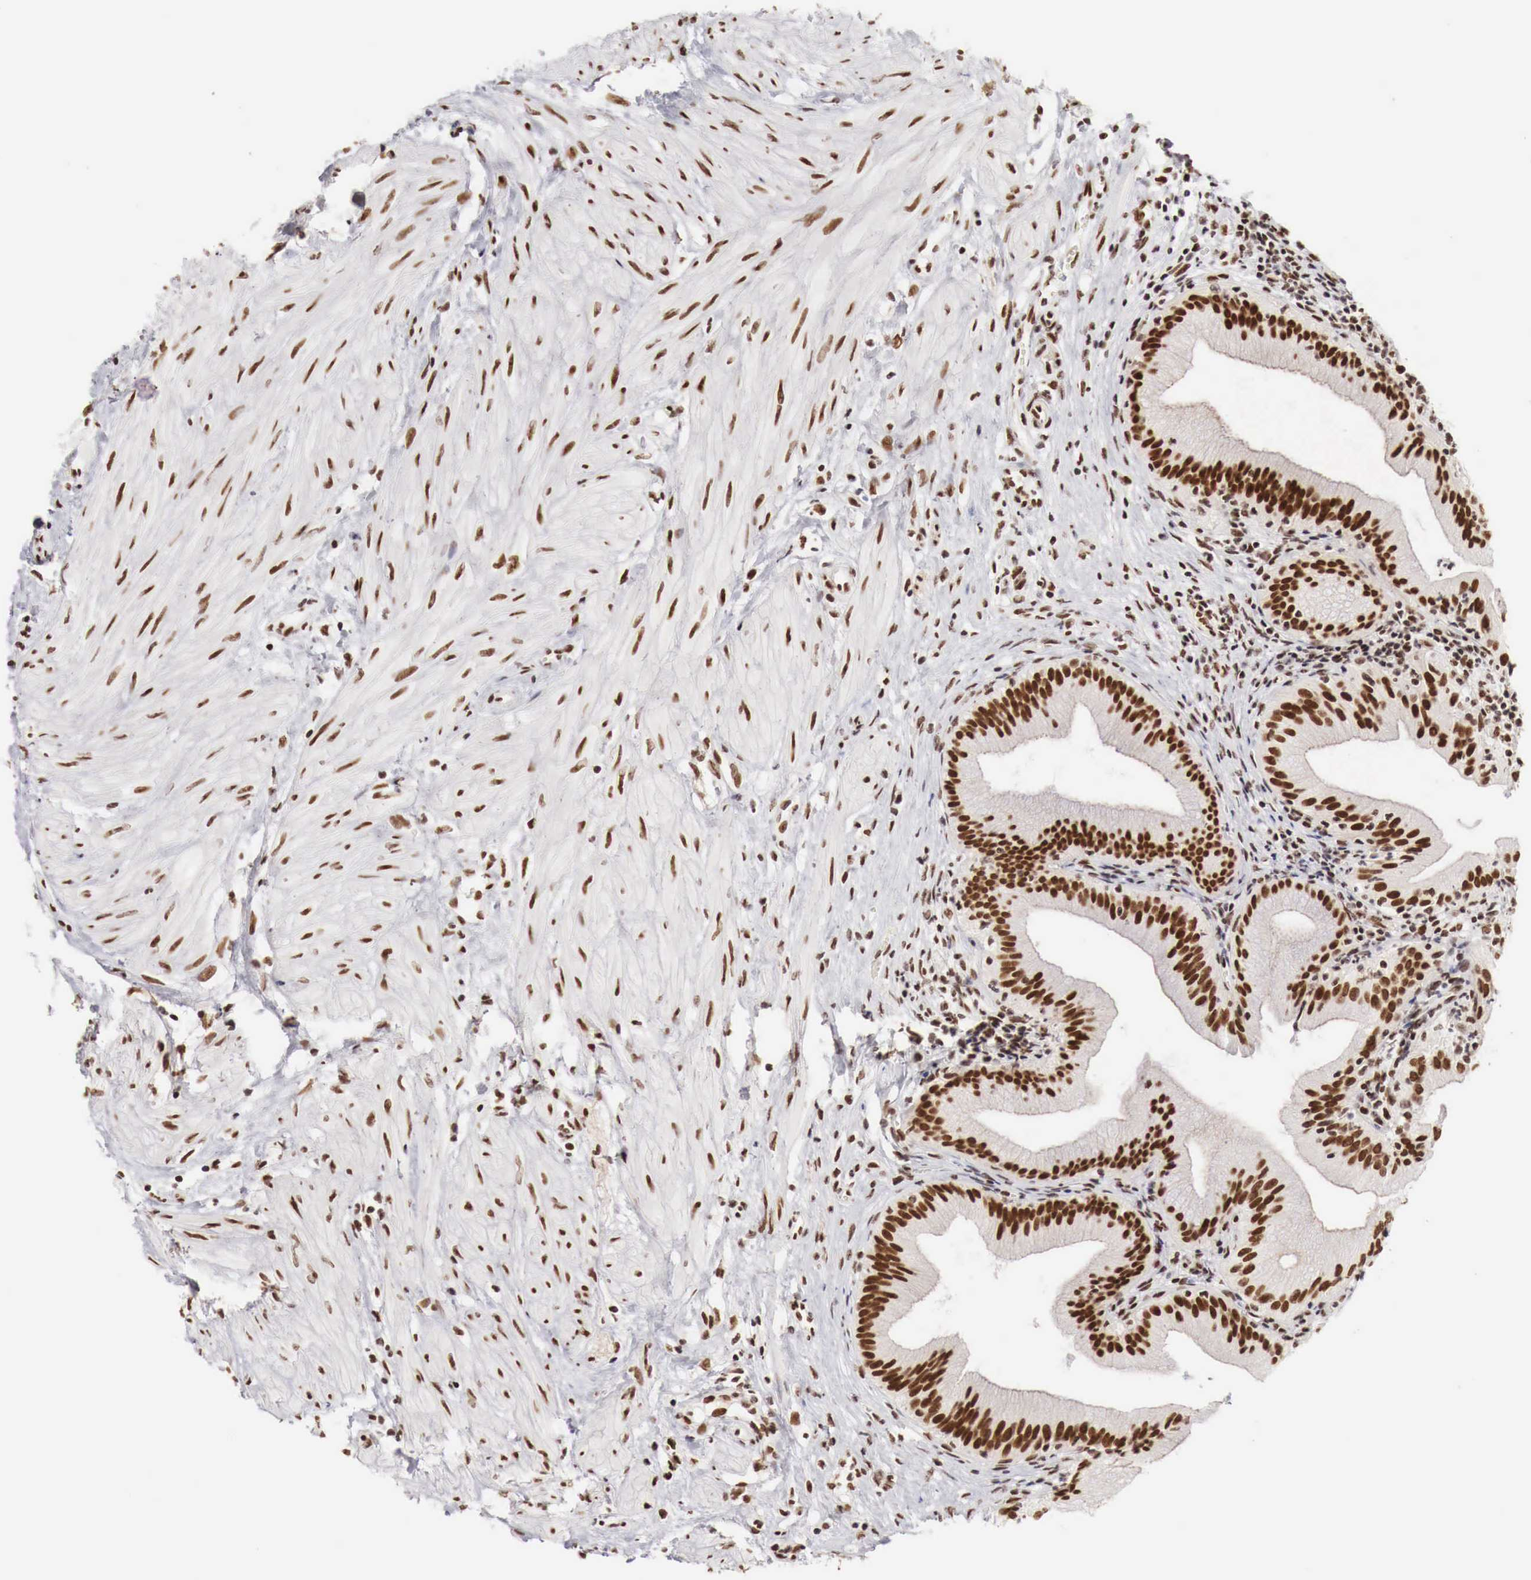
{"staining": {"intensity": "strong", "quantity": ">75%", "location": "nuclear"}, "tissue": "gallbladder", "cell_type": "Glandular cells", "image_type": "normal", "snomed": [{"axis": "morphology", "description": "Normal tissue, NOS"}, {"axis": "topography", "description": "Gallbladder"}], "caption": "A high-resolution micrograph shows immunohistochemistry (IHC) staining of normal gallbladder, which displays strong nuclear expression in about >75% of glandular cells.", "gene": "PHF14", "patient": {"sex": "male", "age": 58}}